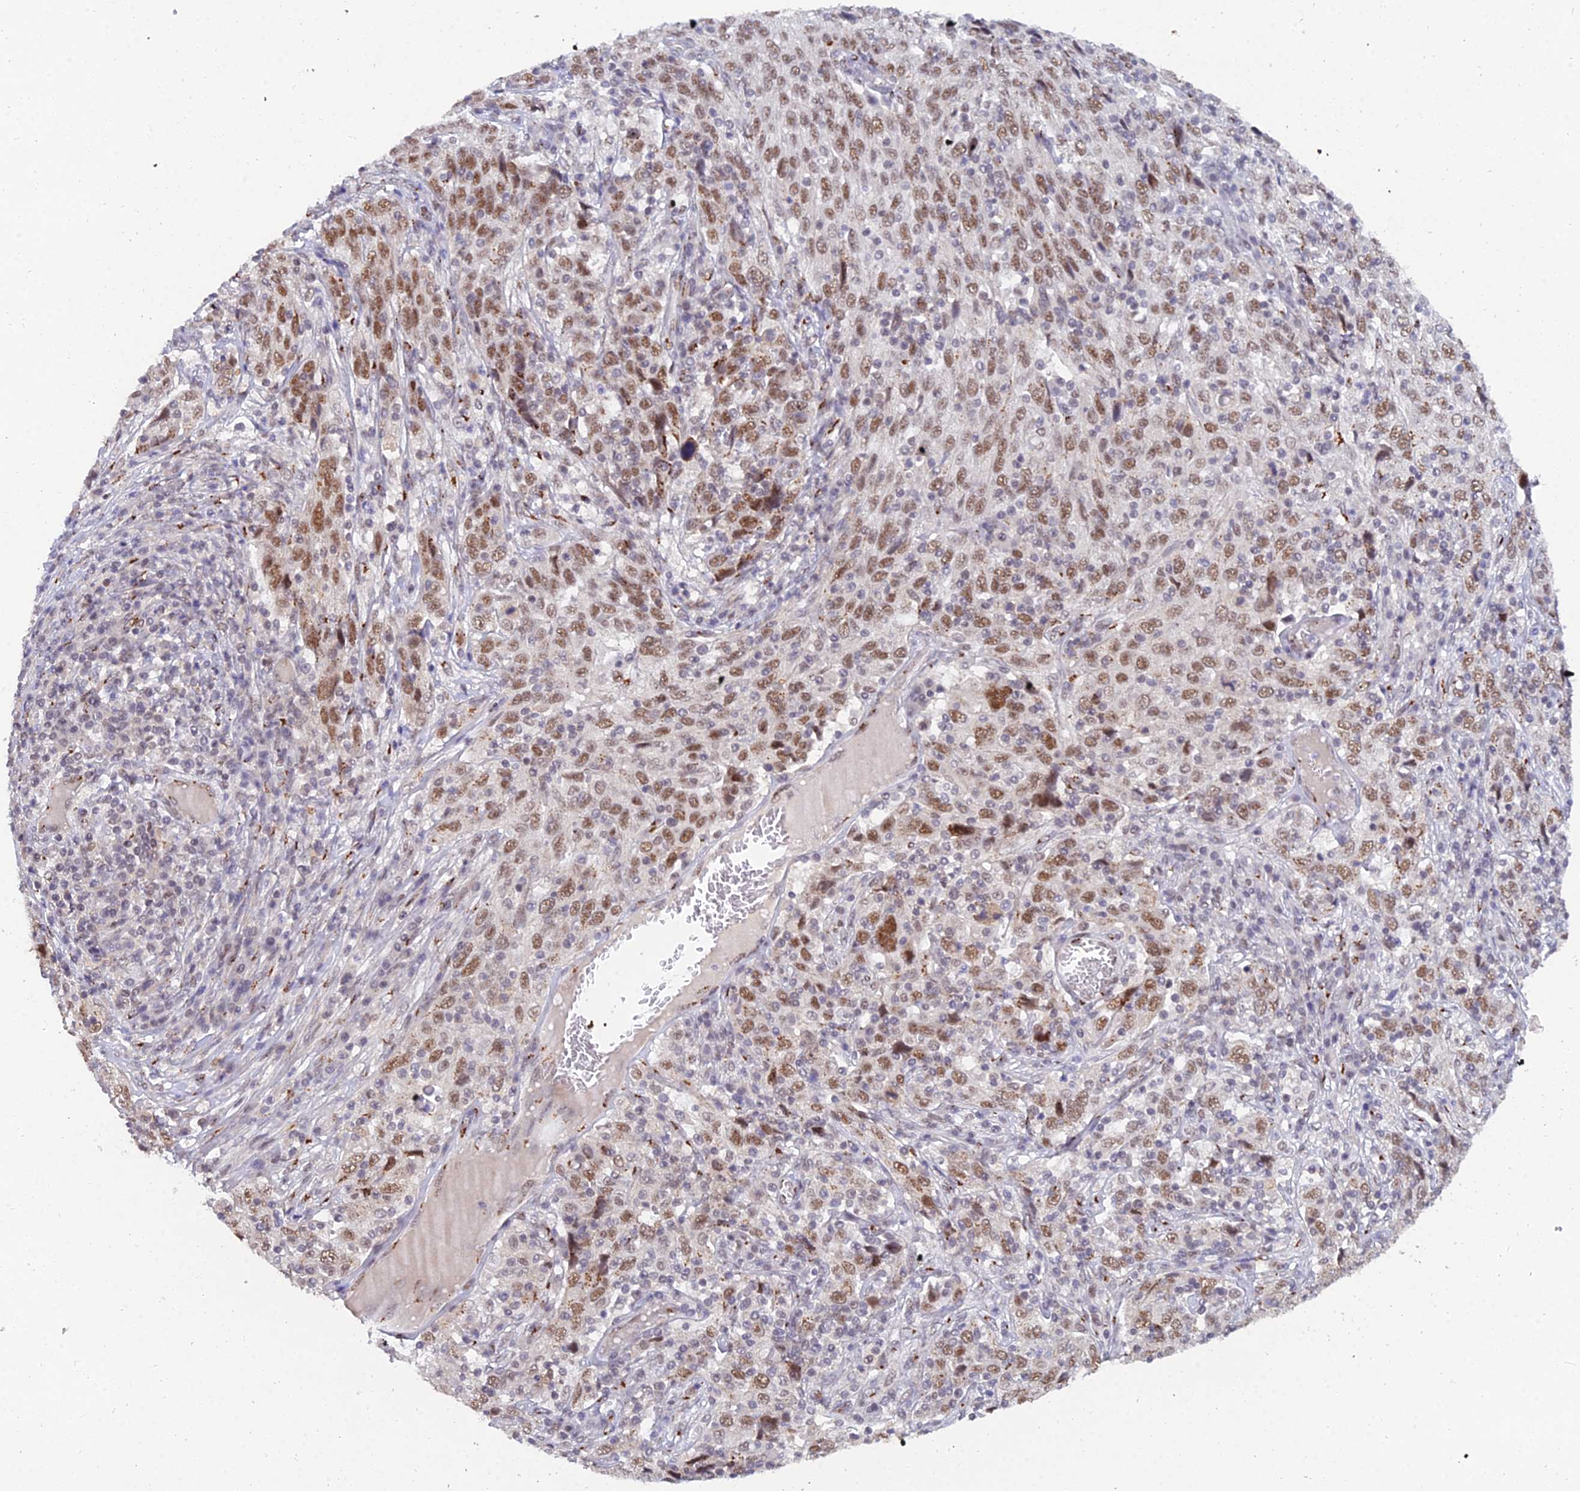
{"staining": {"intensity": "moderate", "quantity": ">75%", "location": "nuclear"}, "tissue": "cervical cancer", "cell_type": "Tumor cells", "image_type": "cancer", "snomed": [{"axis": "morphology", "description": "Squamous cell carcinoma, NOS"}, {"axis": "topography", "description": "Cervix"}], "caption": "Cervical cancer tissue displays moderate nuclear staining in about >75% of tumor cells", "gene": "THOC3", "patient": {"sex": "female", "age": 46}}